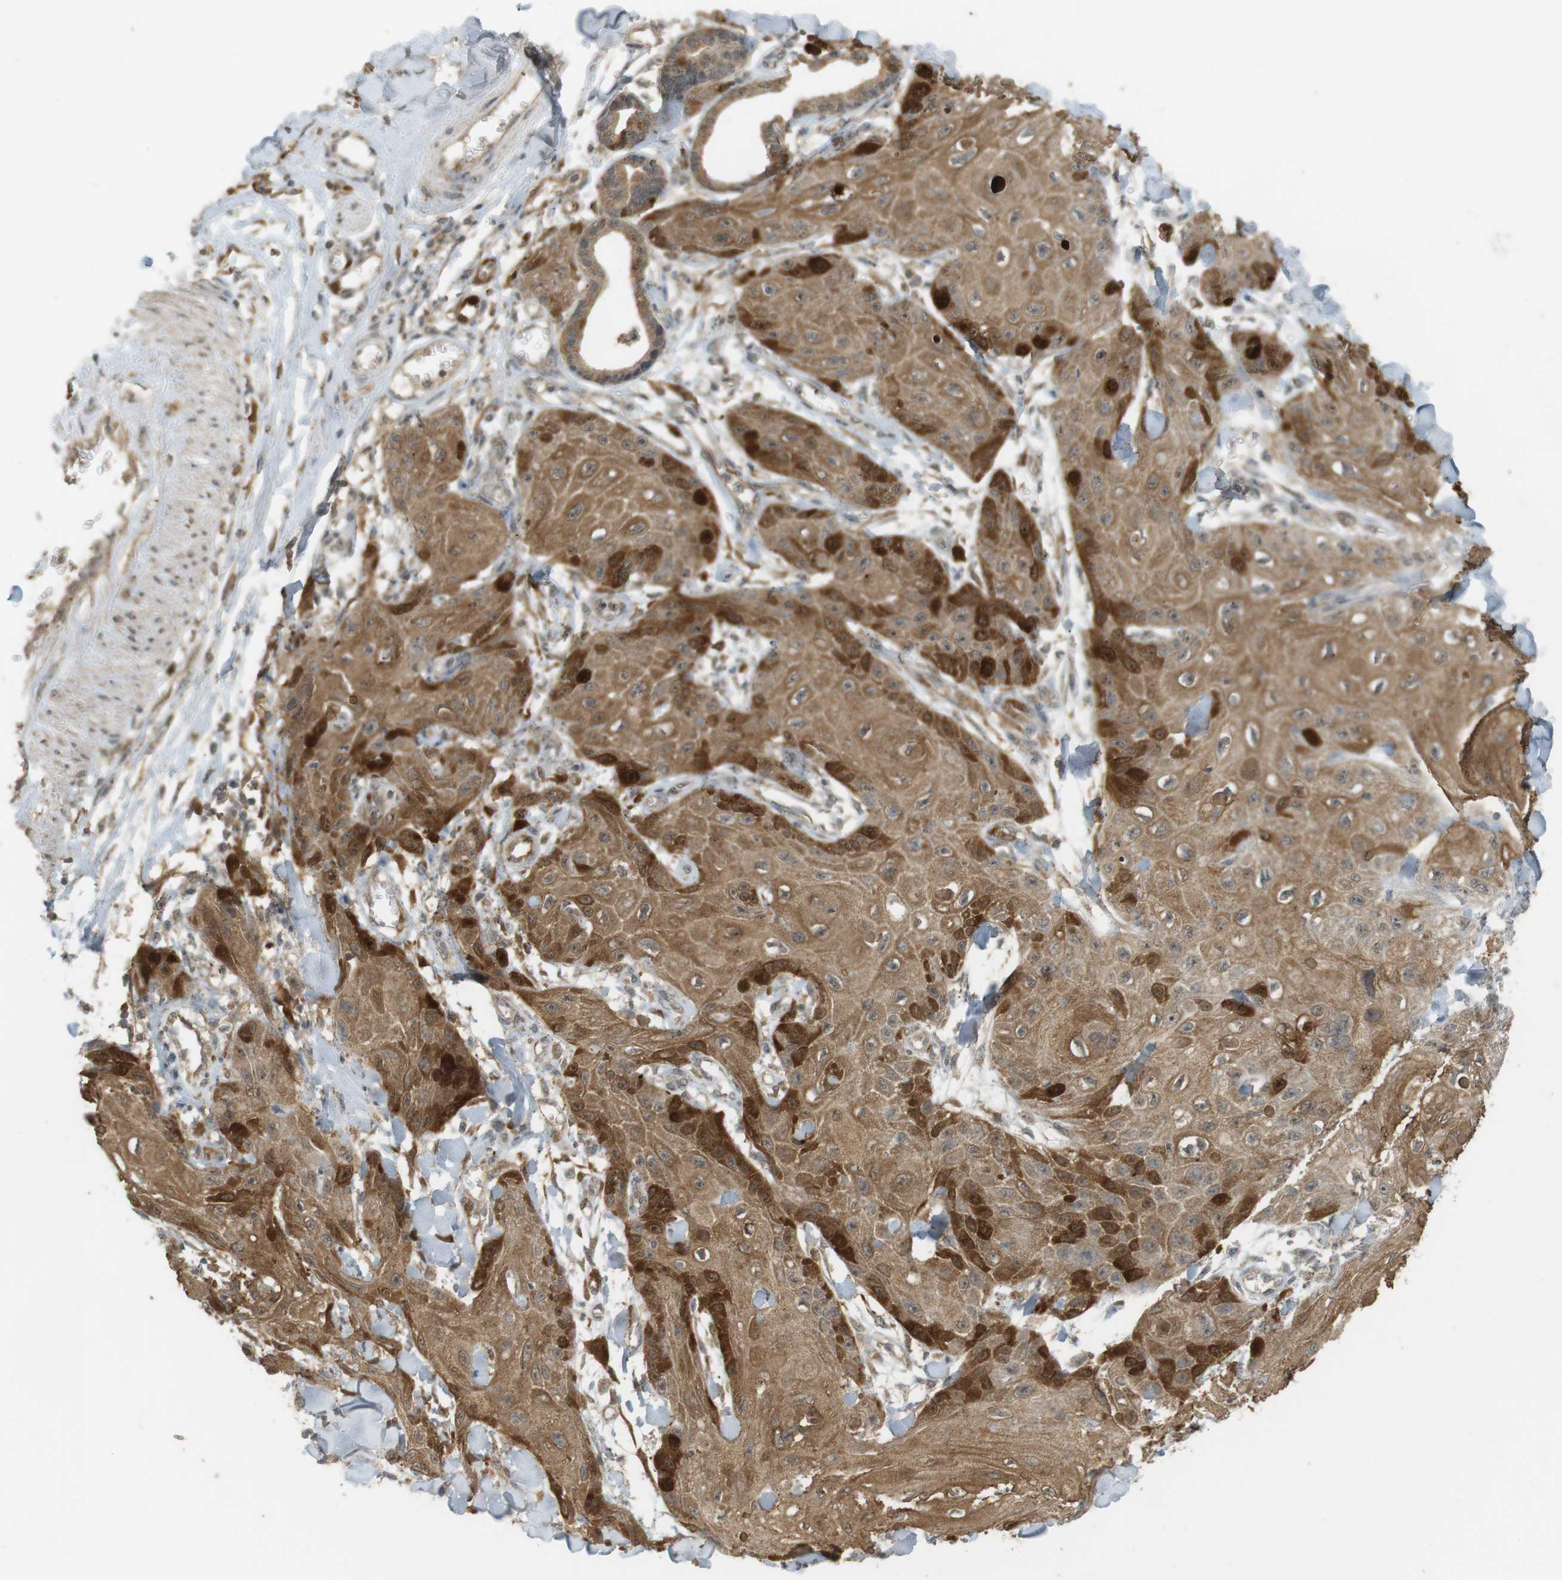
{"staining": {"intensity": "strong", "quantity": "<25%", "location": "cytoplasmic/membranous"}, "tissue": "skin cancer", "cell_type": "Tumor cells", "image_type": "cancer", "snomed": [{"axis": "morphology", "description": "Squamous cell carcinoma, NOS"}, {"axis": "topography", "description": "Skin"}], "caption": "Skin squamous cell carcinoma stained with DAB IHC demonstrates medium levels of strong cytoplasmic/membranous positivity in about <25% of tumor cells.", "gene": "TTK", "patient": {"sex": "male", "age": 74}}